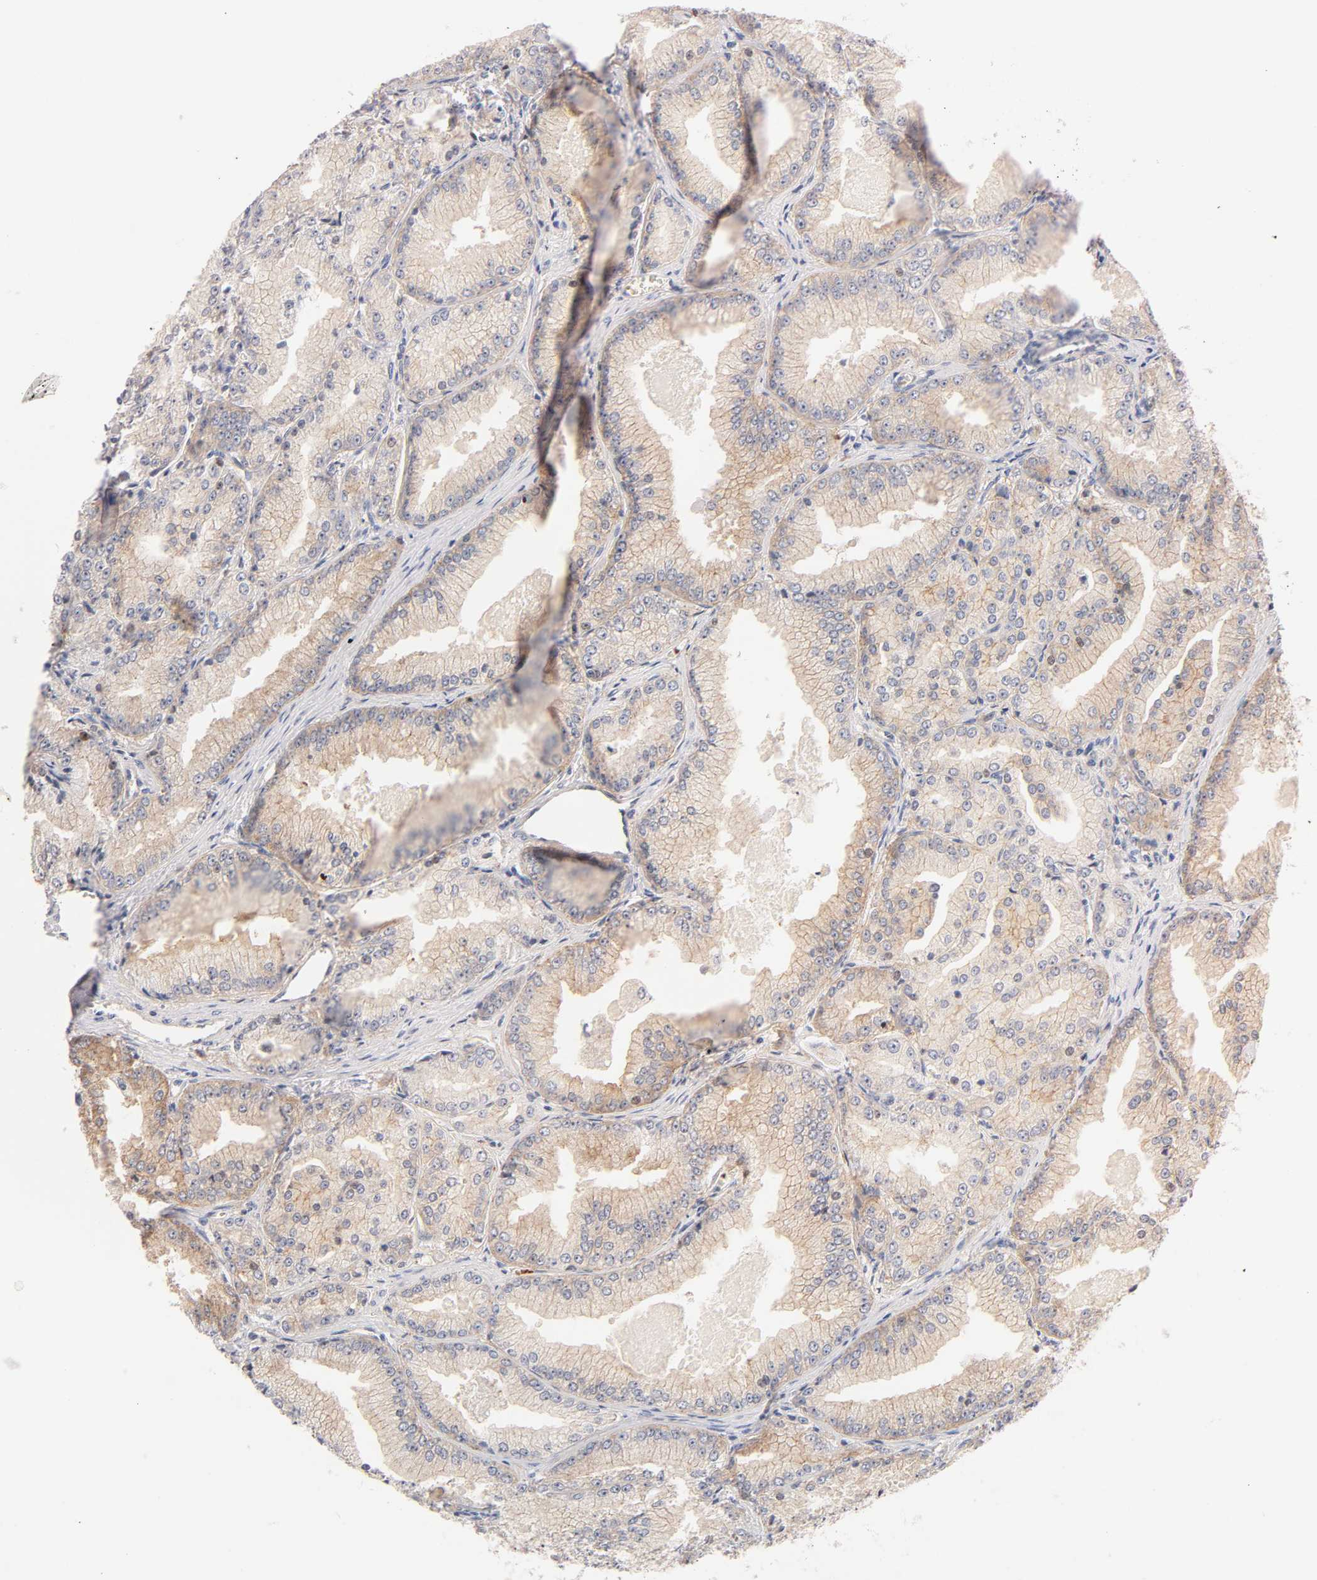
{"staining": {"intensity": "moderate", "quantity": ">75%", "location": "cytoplasmic/membranous"}, "tissue": "prostate cancer", "cell_type": "Tumor cells", "image_type": "cancer", "snomed": [{"axis": "morphology", "description": "Adenocarcinoma, High grade"}, {"axis": "topography", "description": "Prostate"}], "caption": "Moderate cytoplasmic/membranous positivity is identified in approximately >75% of tumor cells in high-grade adenocarcinoma (prostate). (DAB (3,3'-diaminobenzidine) IHC, brown staining for protein, blue staining for nuclei).", "gene": "CD2AP", "patient": {"sex": "male", "age": 61}}